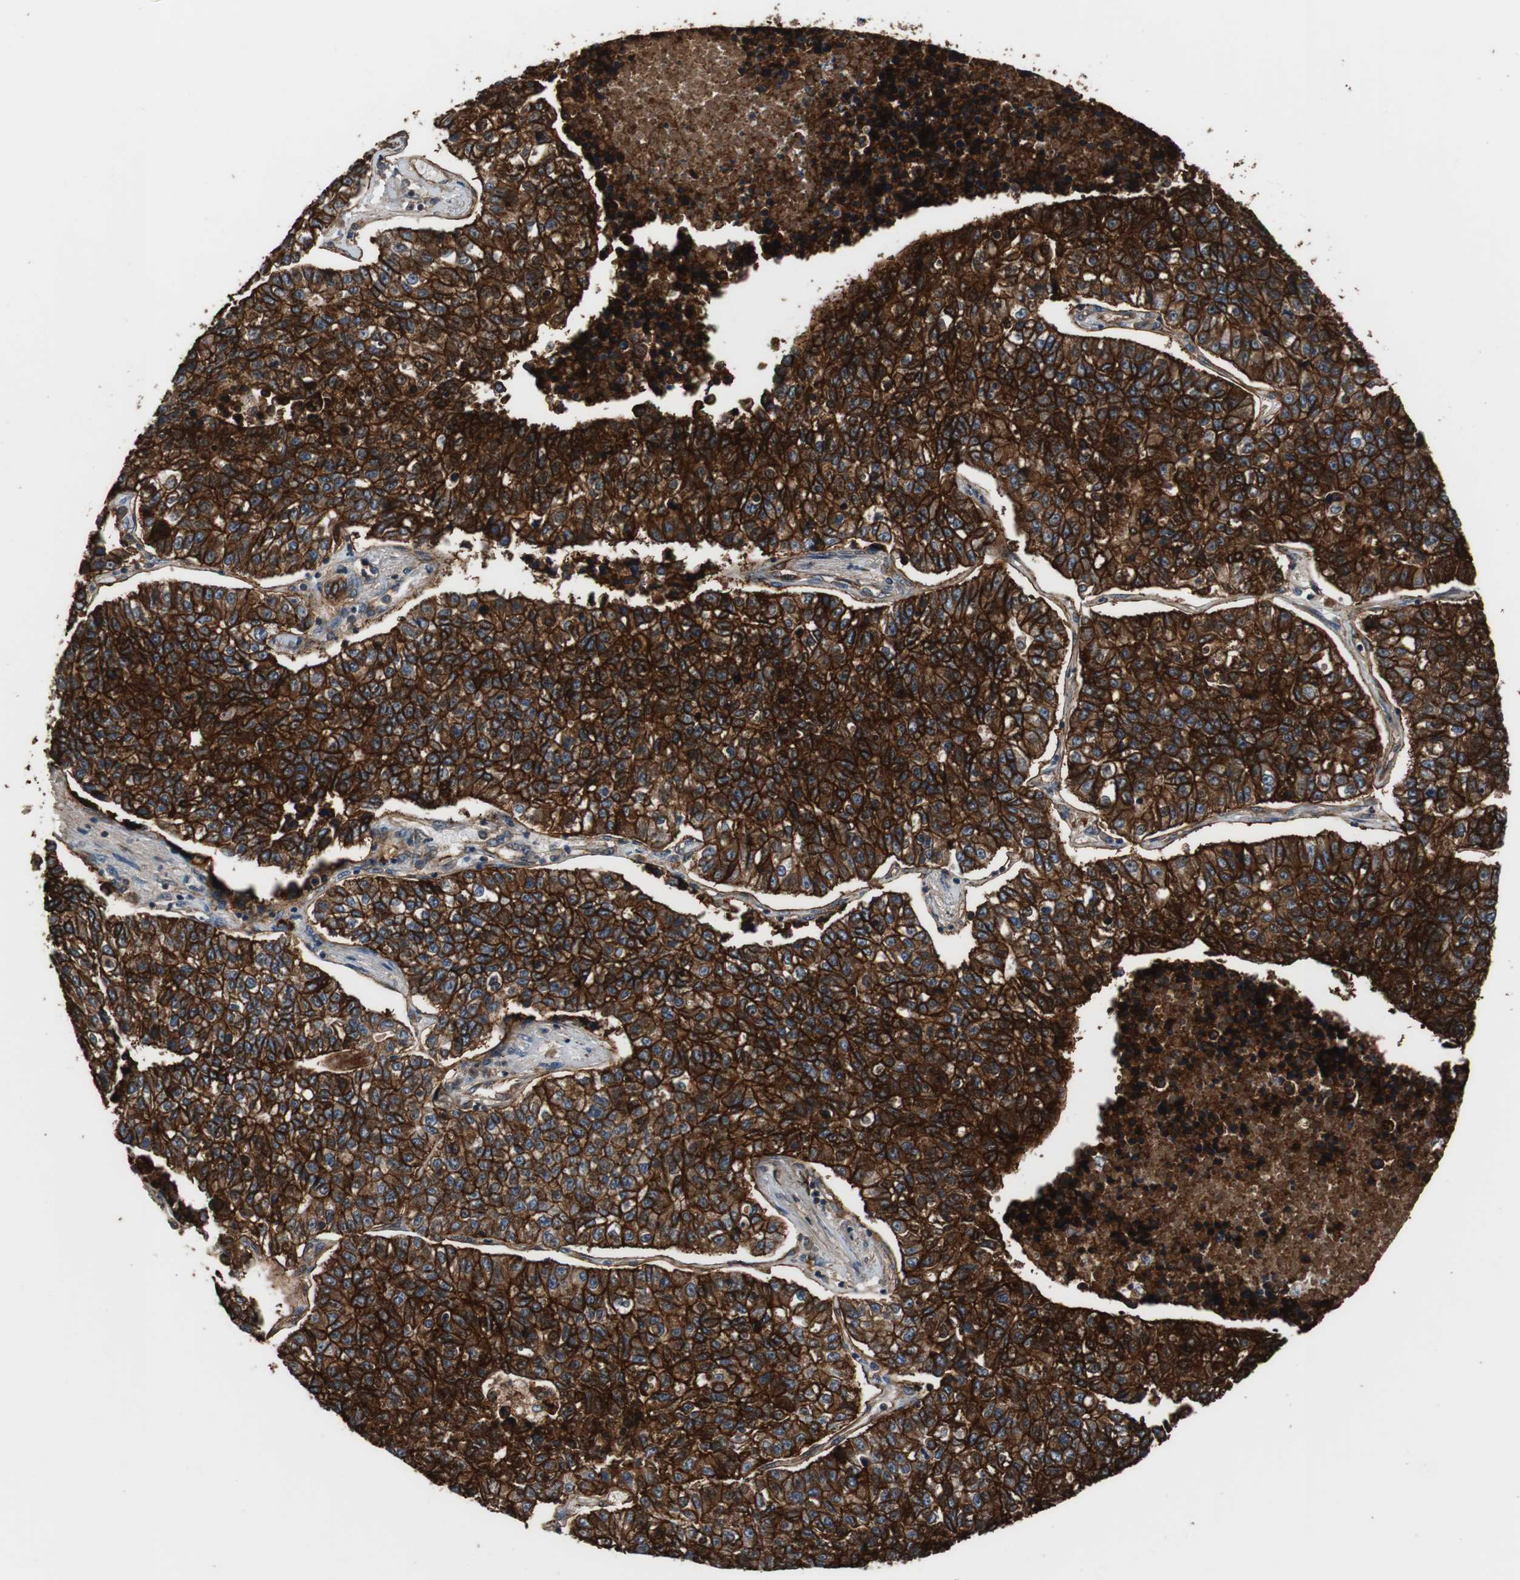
{"staining": {"intensity": "strong", "quantity": ">75%", "location": "cytoplasmic/membranous"}, "tissue": "lung cancer", "cell_type": "Tumor cells", "image_type": "cancer", "snomed": [{"axis": "morphology", "description": "Adenocarcinoma, NOS"}, {"axis": "topography", "description": "Lung"}], "caption": "Human lung cancer stained for a protein (brown) demonstrates strong cytoplasmic/membranous positive staining in approximately >75% of tumor cells.", "gene": "NDRG1", "patient": {"sex": "male", "age": 49}}